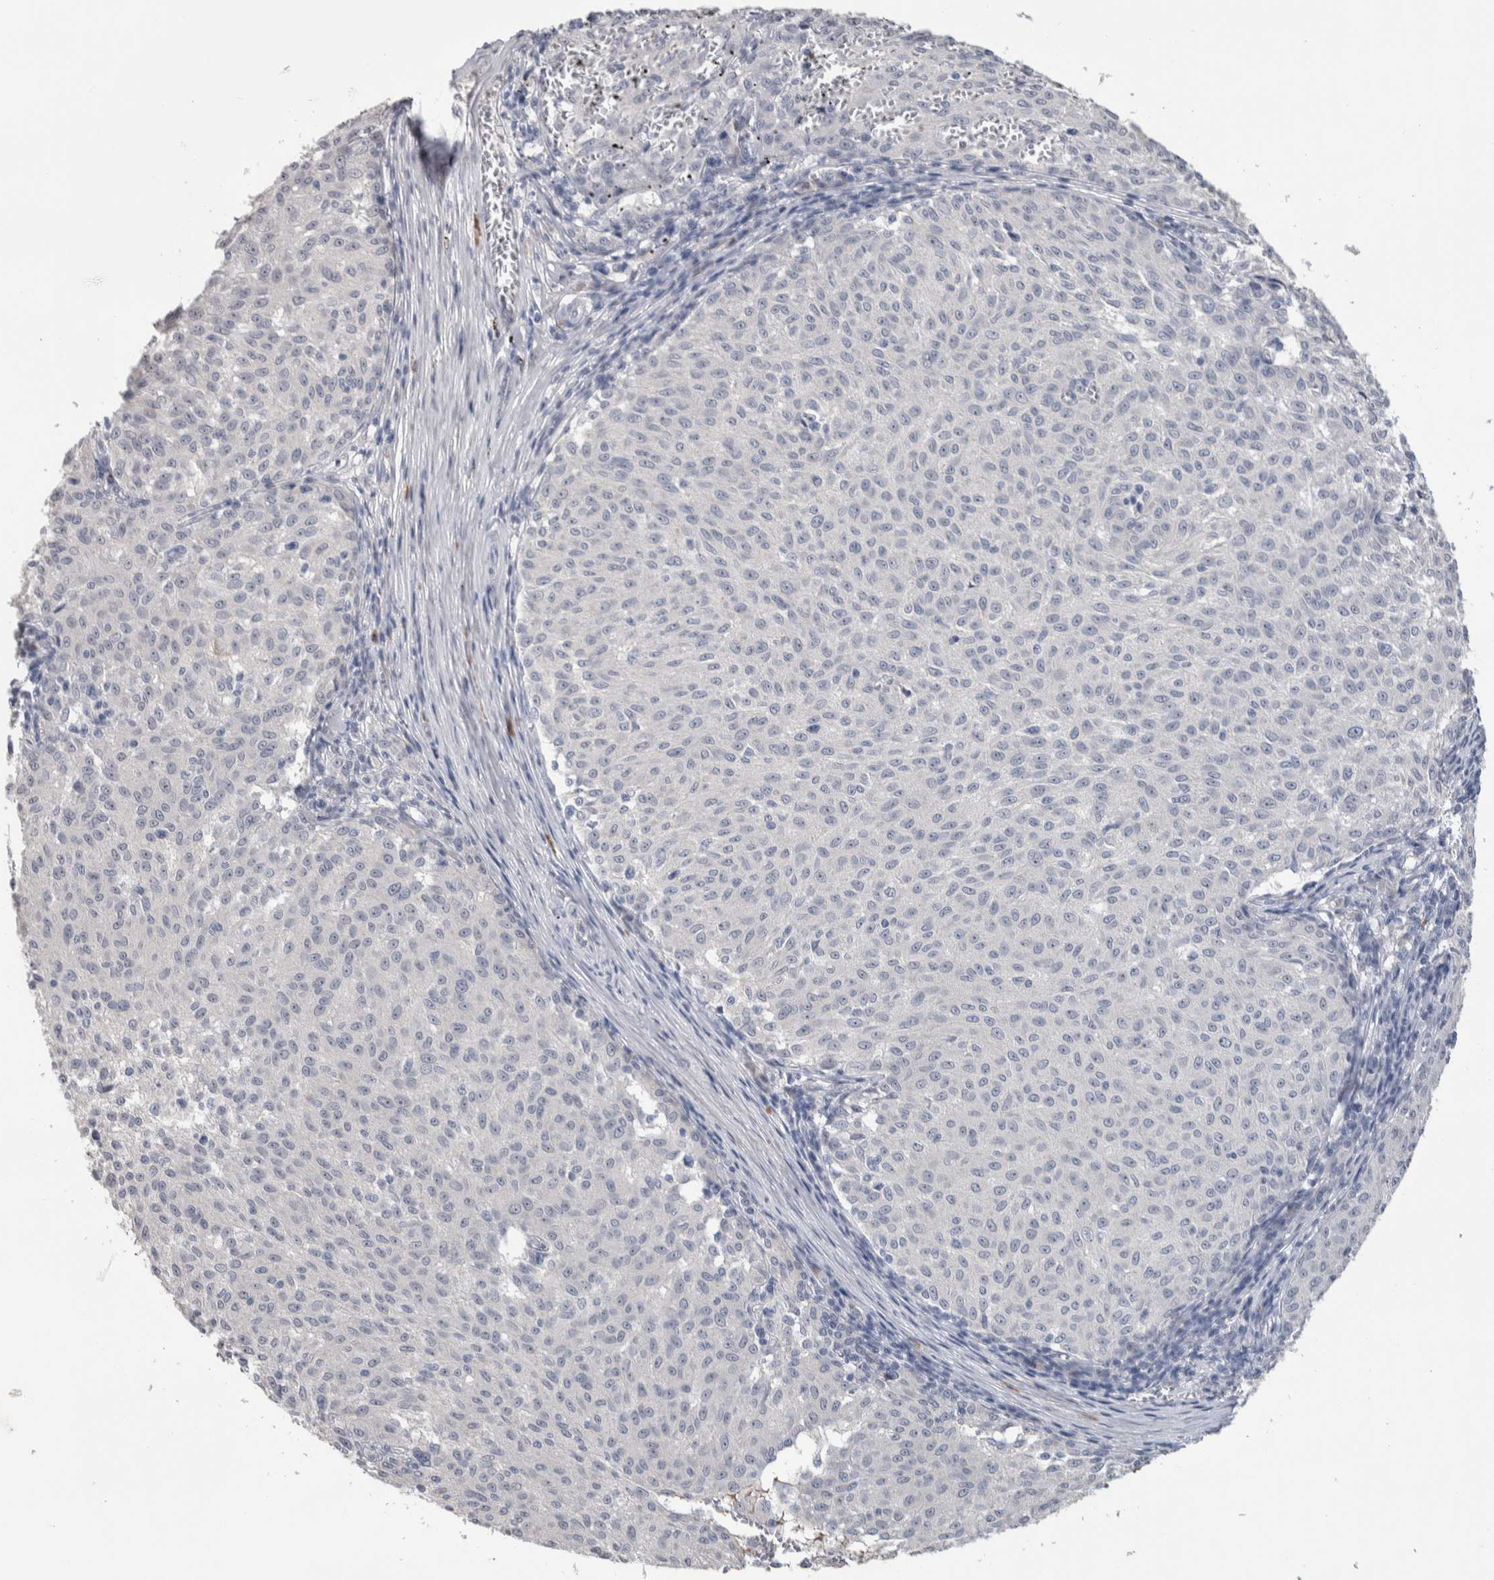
{"staining": {"intensity": "negative", "quantity": "none", "location": "none"}, "tissue": "melanoma", "cell_type": "Tumor cells", "image_type": "cancer", "snomed": [{"axis": "morphology", "description": "Malignant melanoma, NOS"}, {"axis": "topography", "description": "Skin"}], "caption": "Tumor cells show no significant protein positivity in malignant melanoma.", "gene": "TMEM102", "patient": {"sex": "female", "age": 72}}